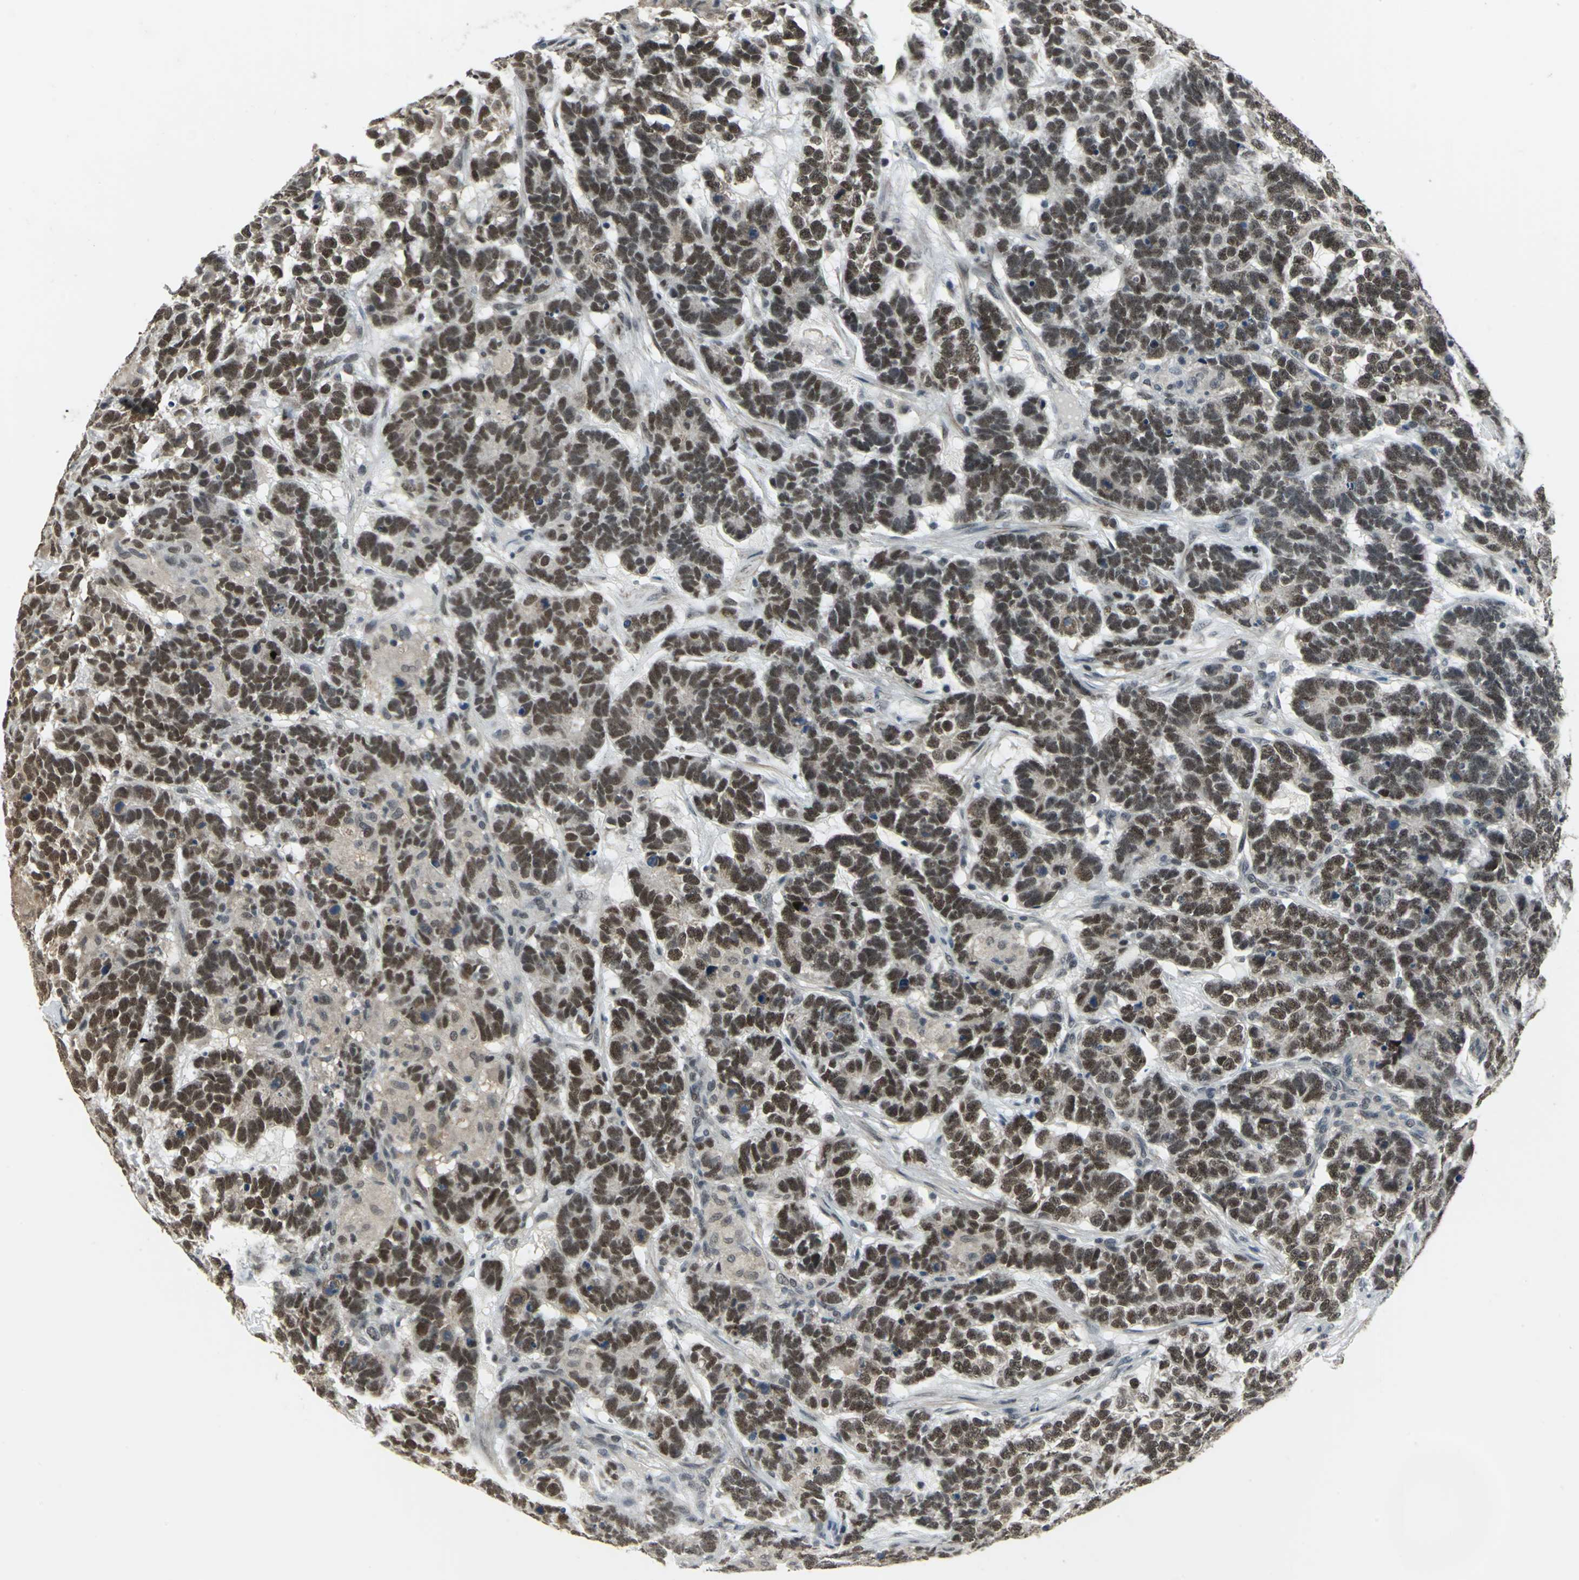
{"staining": {"intensity": "strong", "quantity": ">75%", "location": "cytoplasmic/membranous,nuclear"}, "tissue": "testis cancer", "cell_type": "Tumor cells", "image_type": "cancer", "snomed": [{"axis": "morphology", "description": "Carcinoma, Embryonal, NOS"}, {"axis": "topography", "description": "Testis"}], "caption": "Testis cancer stained with DAB immunohistochemistry (IHC) shows high levels of strong cytoplasmic/membranous and nuclear staining in about >75% of tumor cells.", "gene": "MTA1", "patient": {"sex": "male", "age": 26}}